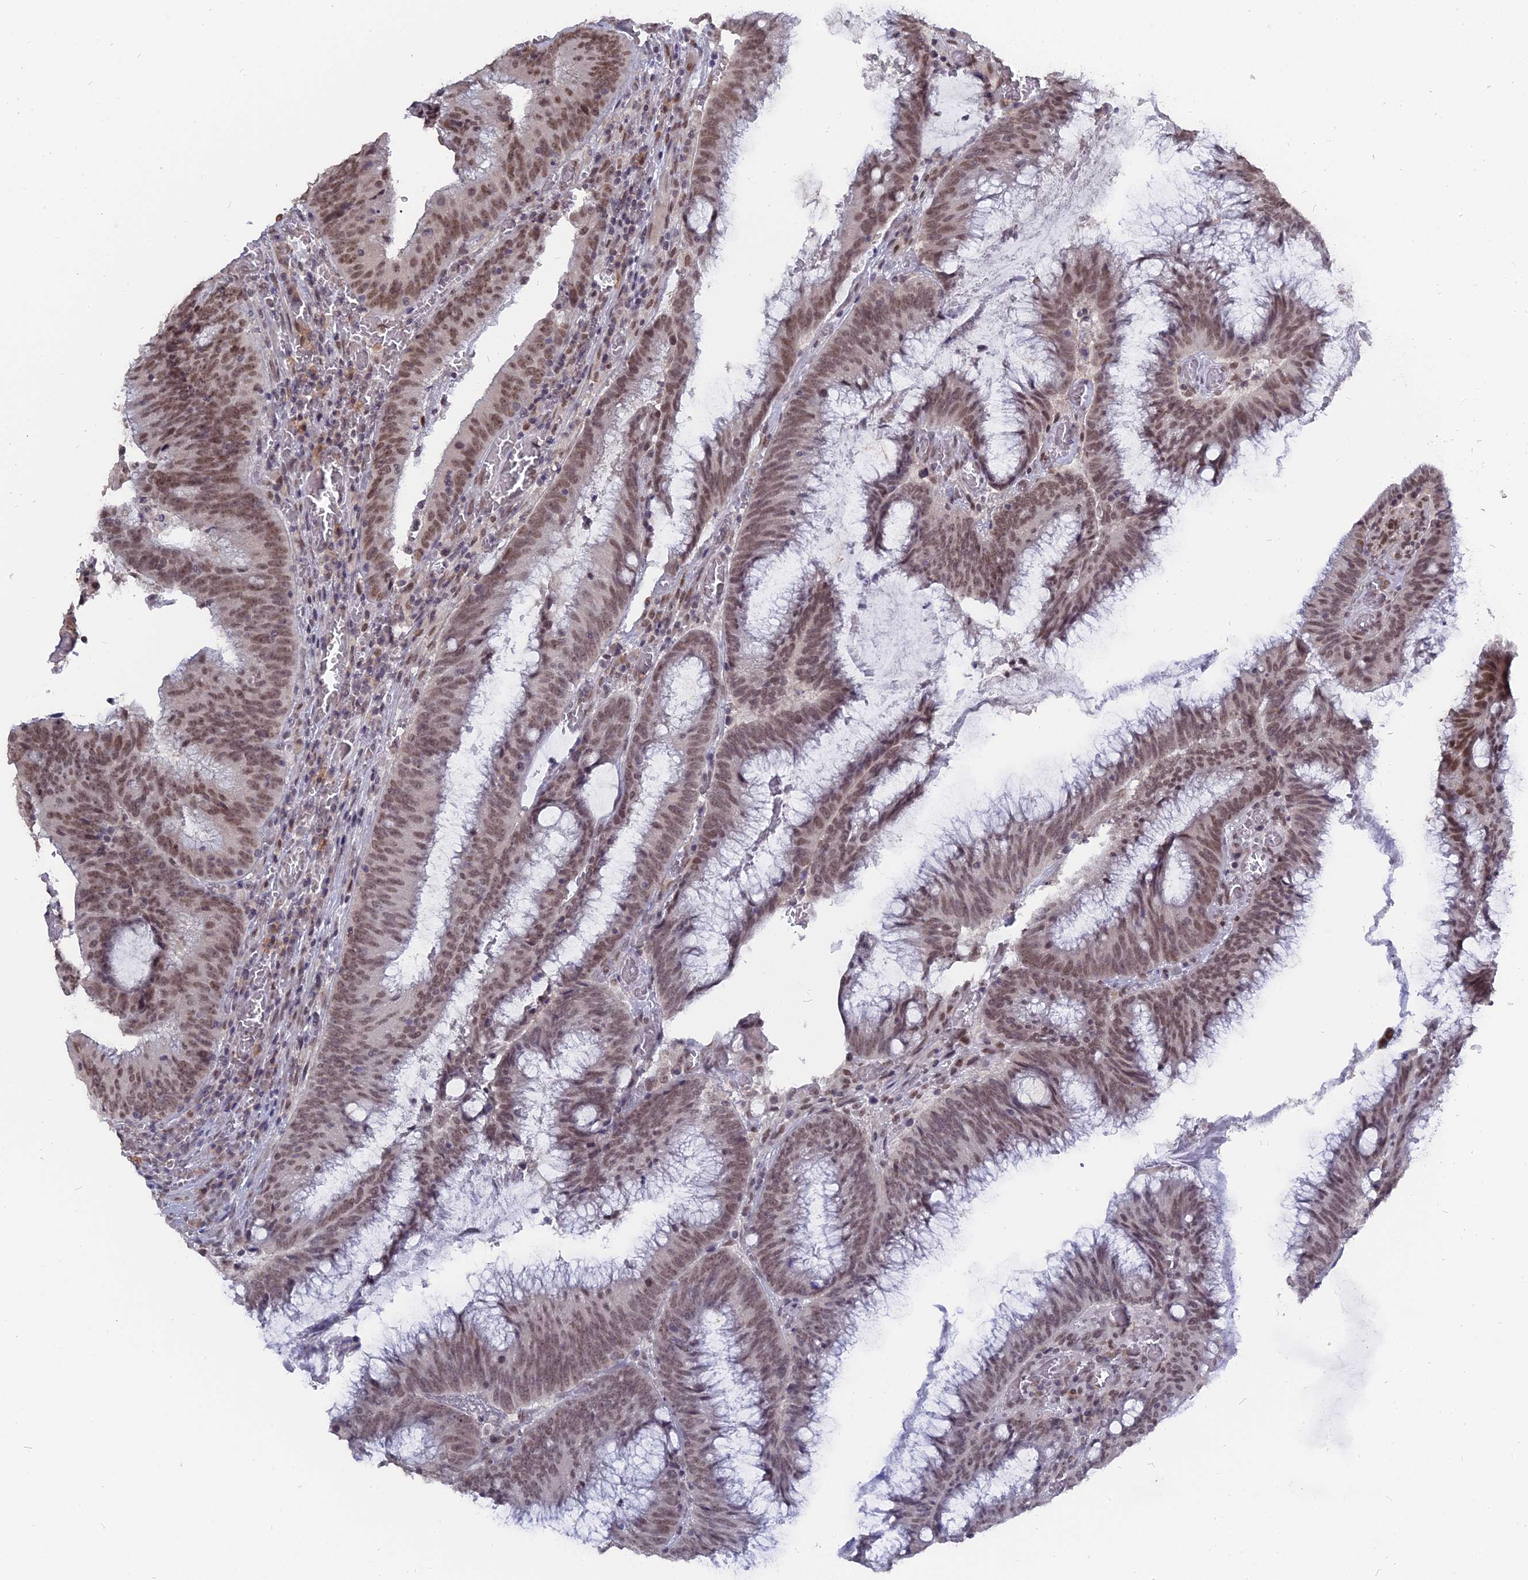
{"staining": {"intensity": "moderate", "quantity": ">75%", "location": "nuclear"}, "tissue": "colorectal cancer", "cell_type": "Tumor cells", "image_type": "cancer", "snomed": [{"axis": "morphology", "description": "Adenocarcinoma, NOS"}, {"axis": "topography", "description": "Rectum"}], "caption": "Immunohistochemical staining of human colorectal cancer (adenocarcinoma) reveals medium levels of moderate nuclear protein staining in about >75% of tumor cells.", "gene": "NR1H3", "patient": {"sex": "female", "age": 77}}